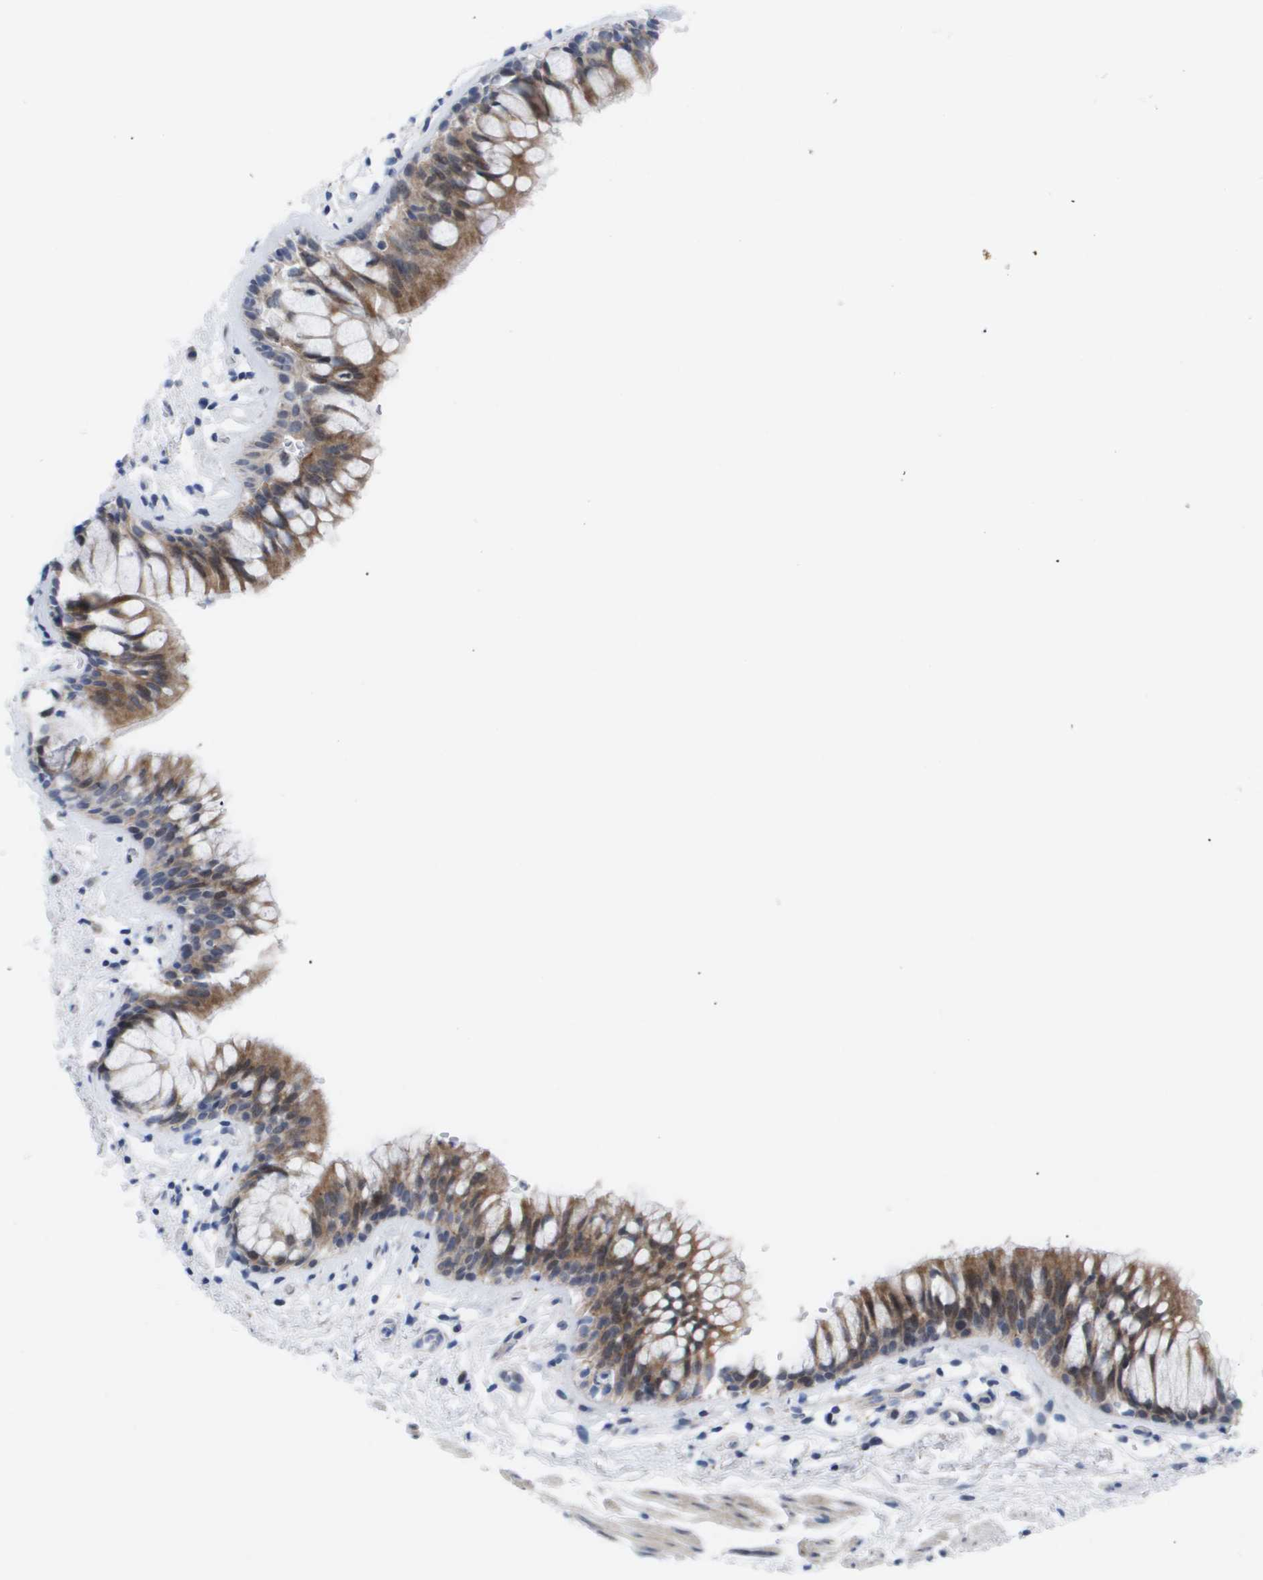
{"staining": {"intensity": "moderate", "quantity": "25%-75%", "location": "cytoplasmic/membranous"}, "tissue": "bronchus", "cell_type": "Respiratory epithelial cells", "image_type": "normal", "snomed": [{"axis": "morphology", "description": "Normal tissue, NOS"}, {"axis": "morphology", "description": "Inflammation, NOS"}, {"axis": "topography", "description": "Cartilage tissue"}, {"axis": "topography", "description": "Bronchus"}], "caption": "Moderate cytoplasmic/membranous protein expression is present in approximately 25%-75% of respiratory epithelial cells in bronchus.", "gene": "CAV3", "patient": {"sex": "male", "age": 77}}